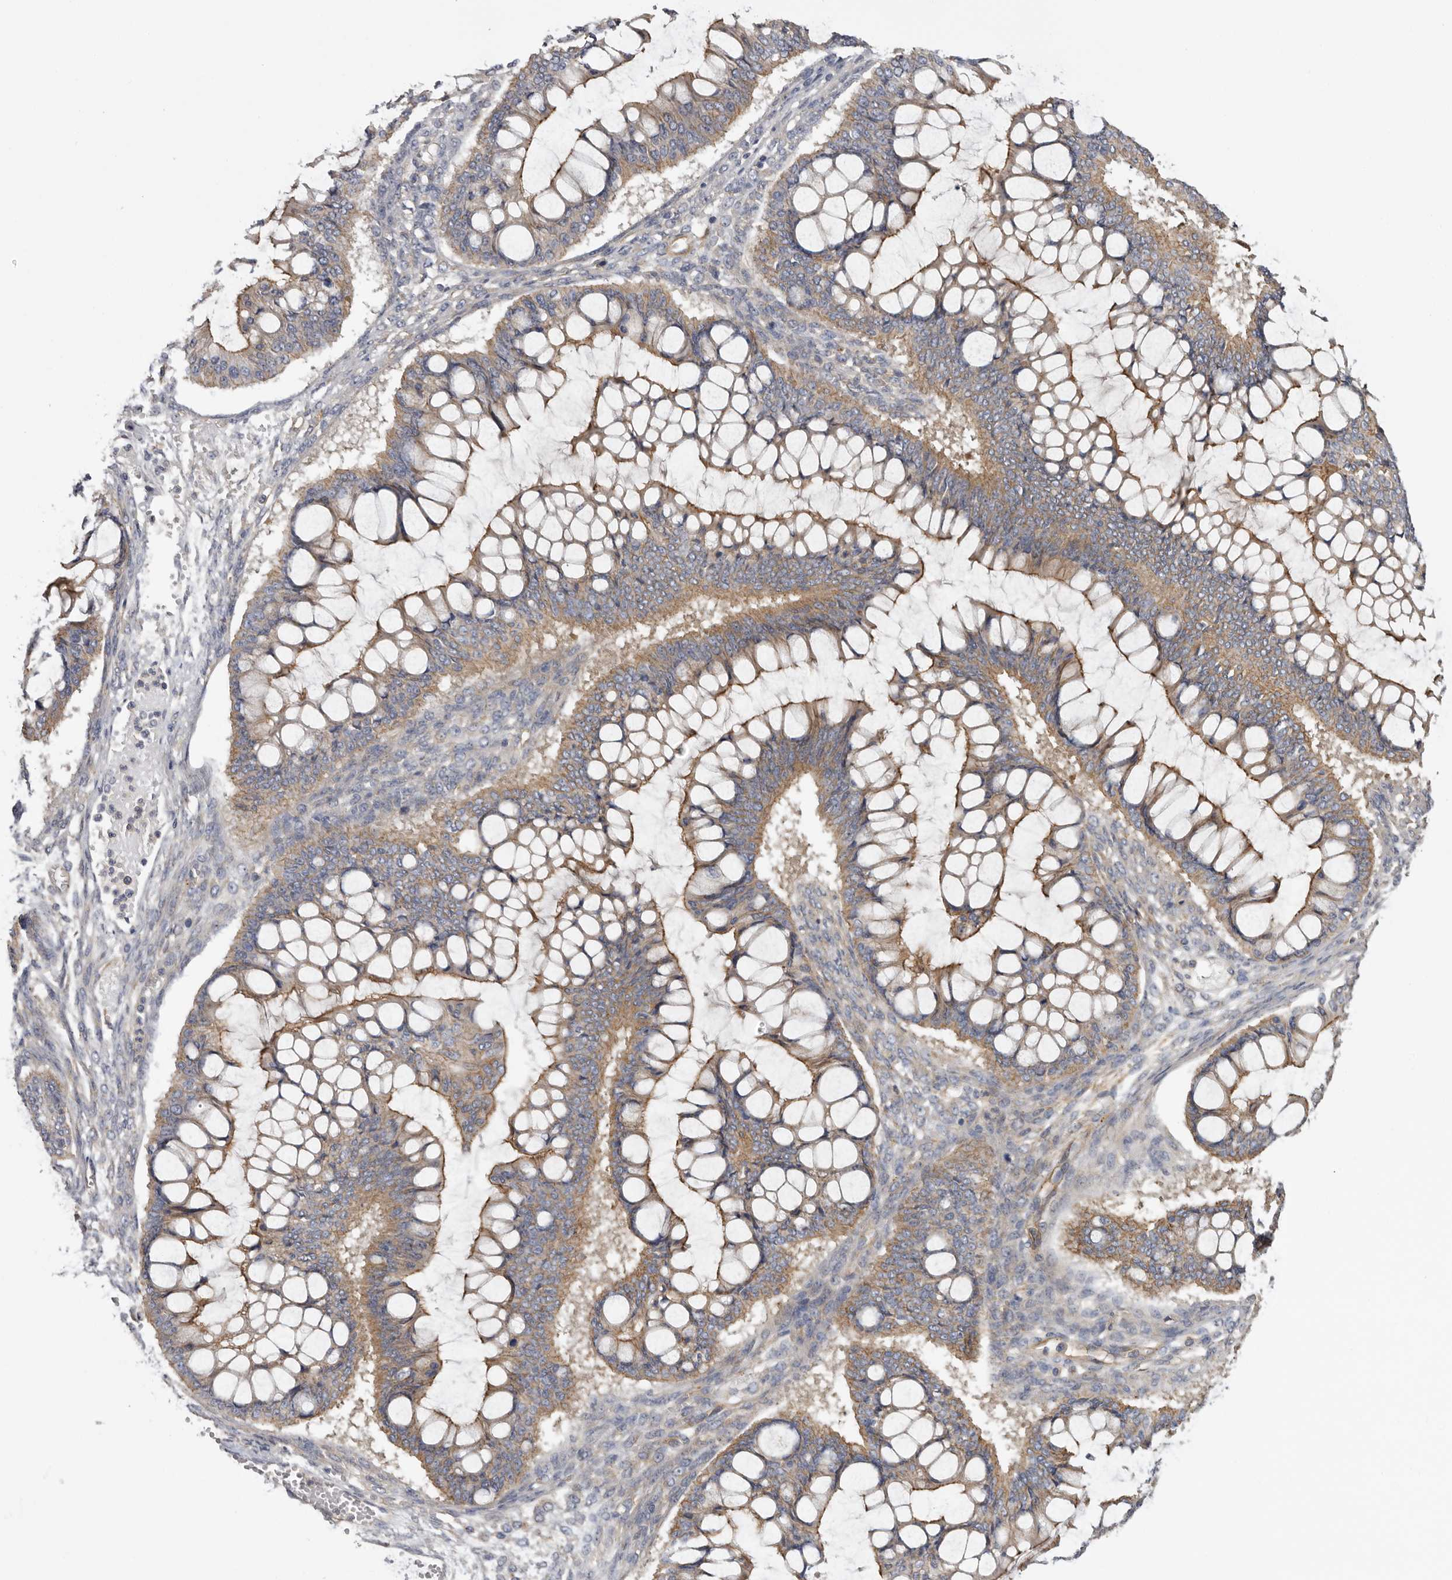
{"staining": {"intensity": "moderate", "quantity": ">75%", "location": "cytoplasmic/membranous"}, "tissue": "ovarian cancer", "cell_type": "Tumor cells", "image_type": "cancer", "snomed": [{"axis": "morphology", "description": "Cystadenocarcinoma, mucinous, NOS"}, {"axis": "topography", "description": "Ovary"}], "caption": "Approximately >75% of tumor cells in human ovarian mucinous cystadenocarcinoma demonstrate moderate cytoplasmic/membranous protein expression as visualized by brown immunohistochemical staining.", "gene": "INKA2", "patient": {"sex": "female", "age": 73}}